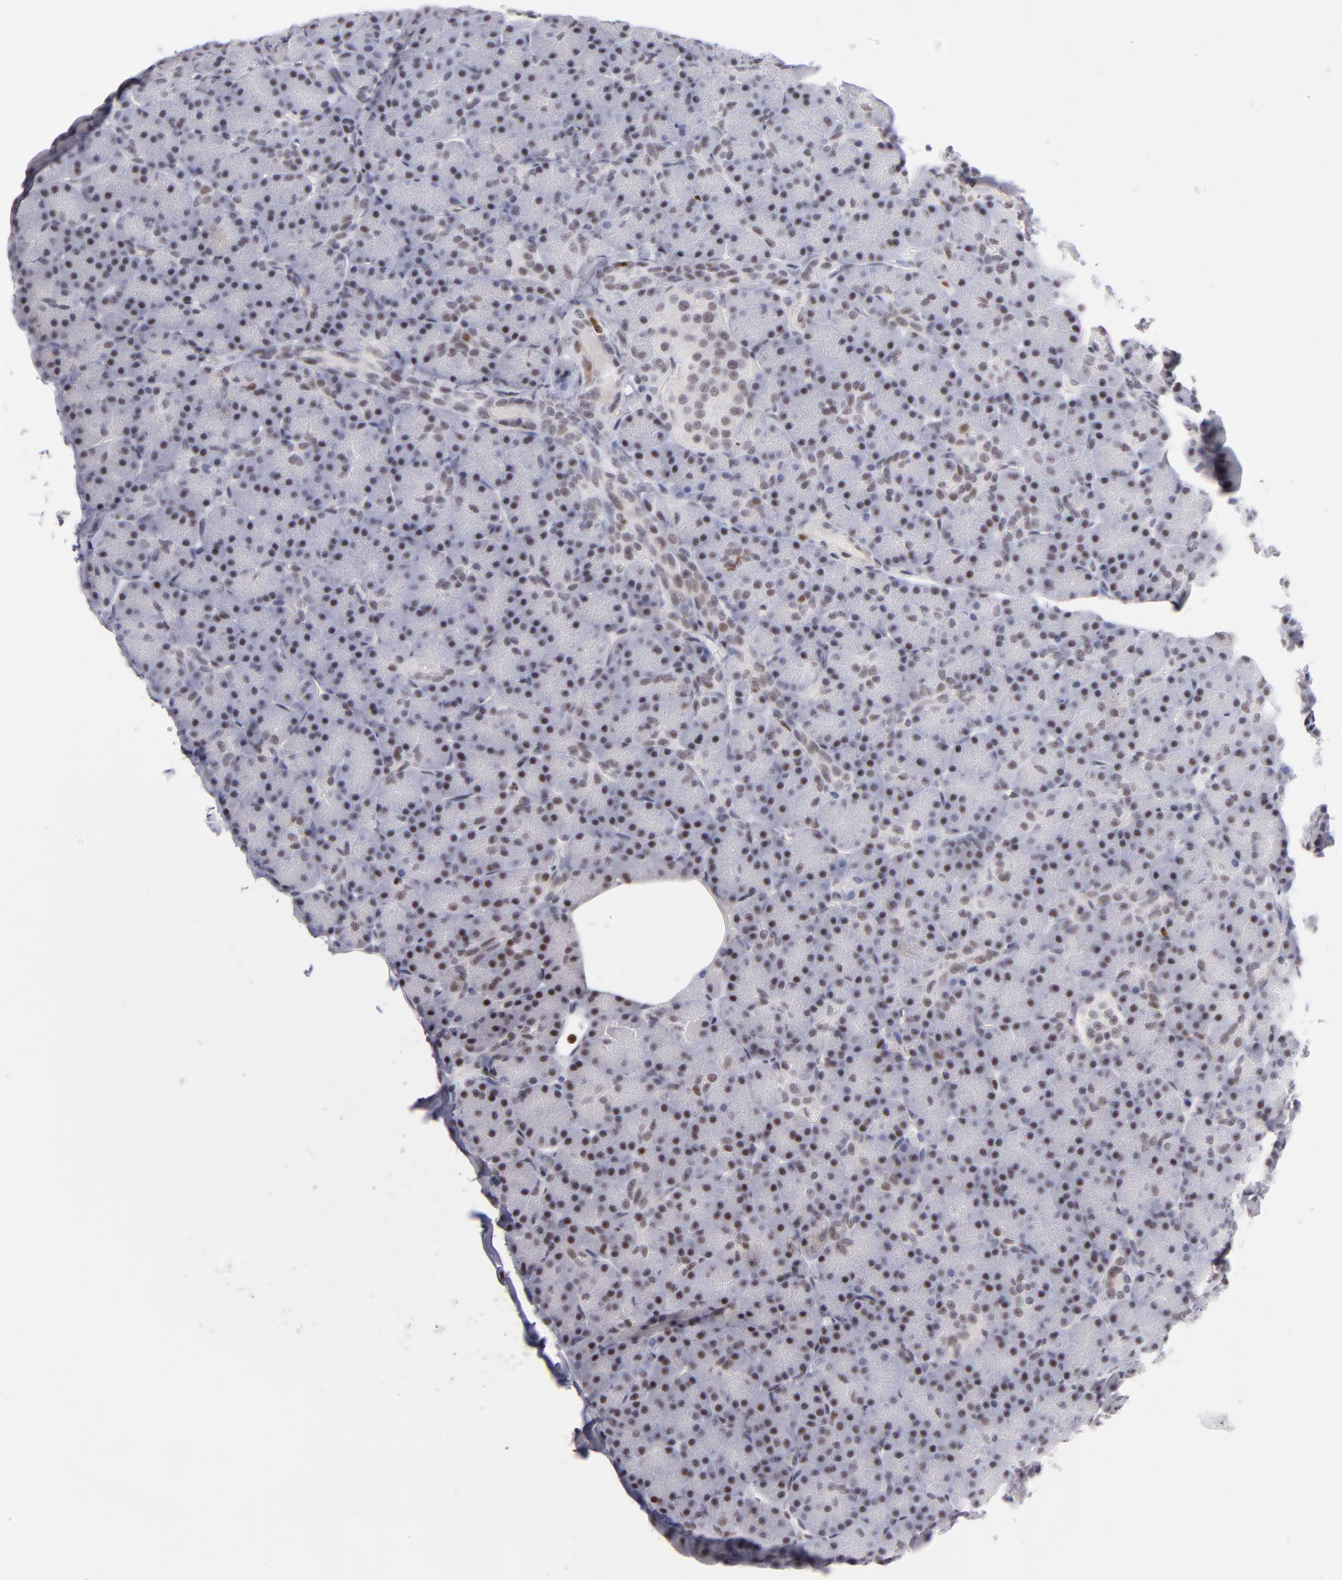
{"staining": {"intensity": "moderate", "quantity": "25%-75%", "location": "nuclear"}, "tissue": "pancreas", "cell_type": "Exocrine glandular cells", "image_type": "normal", "snomed": [{"axis": "morphology", "description": "Normal tissue, NOS"}, {"axis": "topography", "description": "Pancreas"}], "caption": "A high-resolution image shows immunohistochemistry (IHC) staining of normal pancreas, which shows moderate nuclear expression in about 25%-75% of exocrine glandular cells.", "gene": "POLA1", "patient": {"sex": "female", "age": 43}}